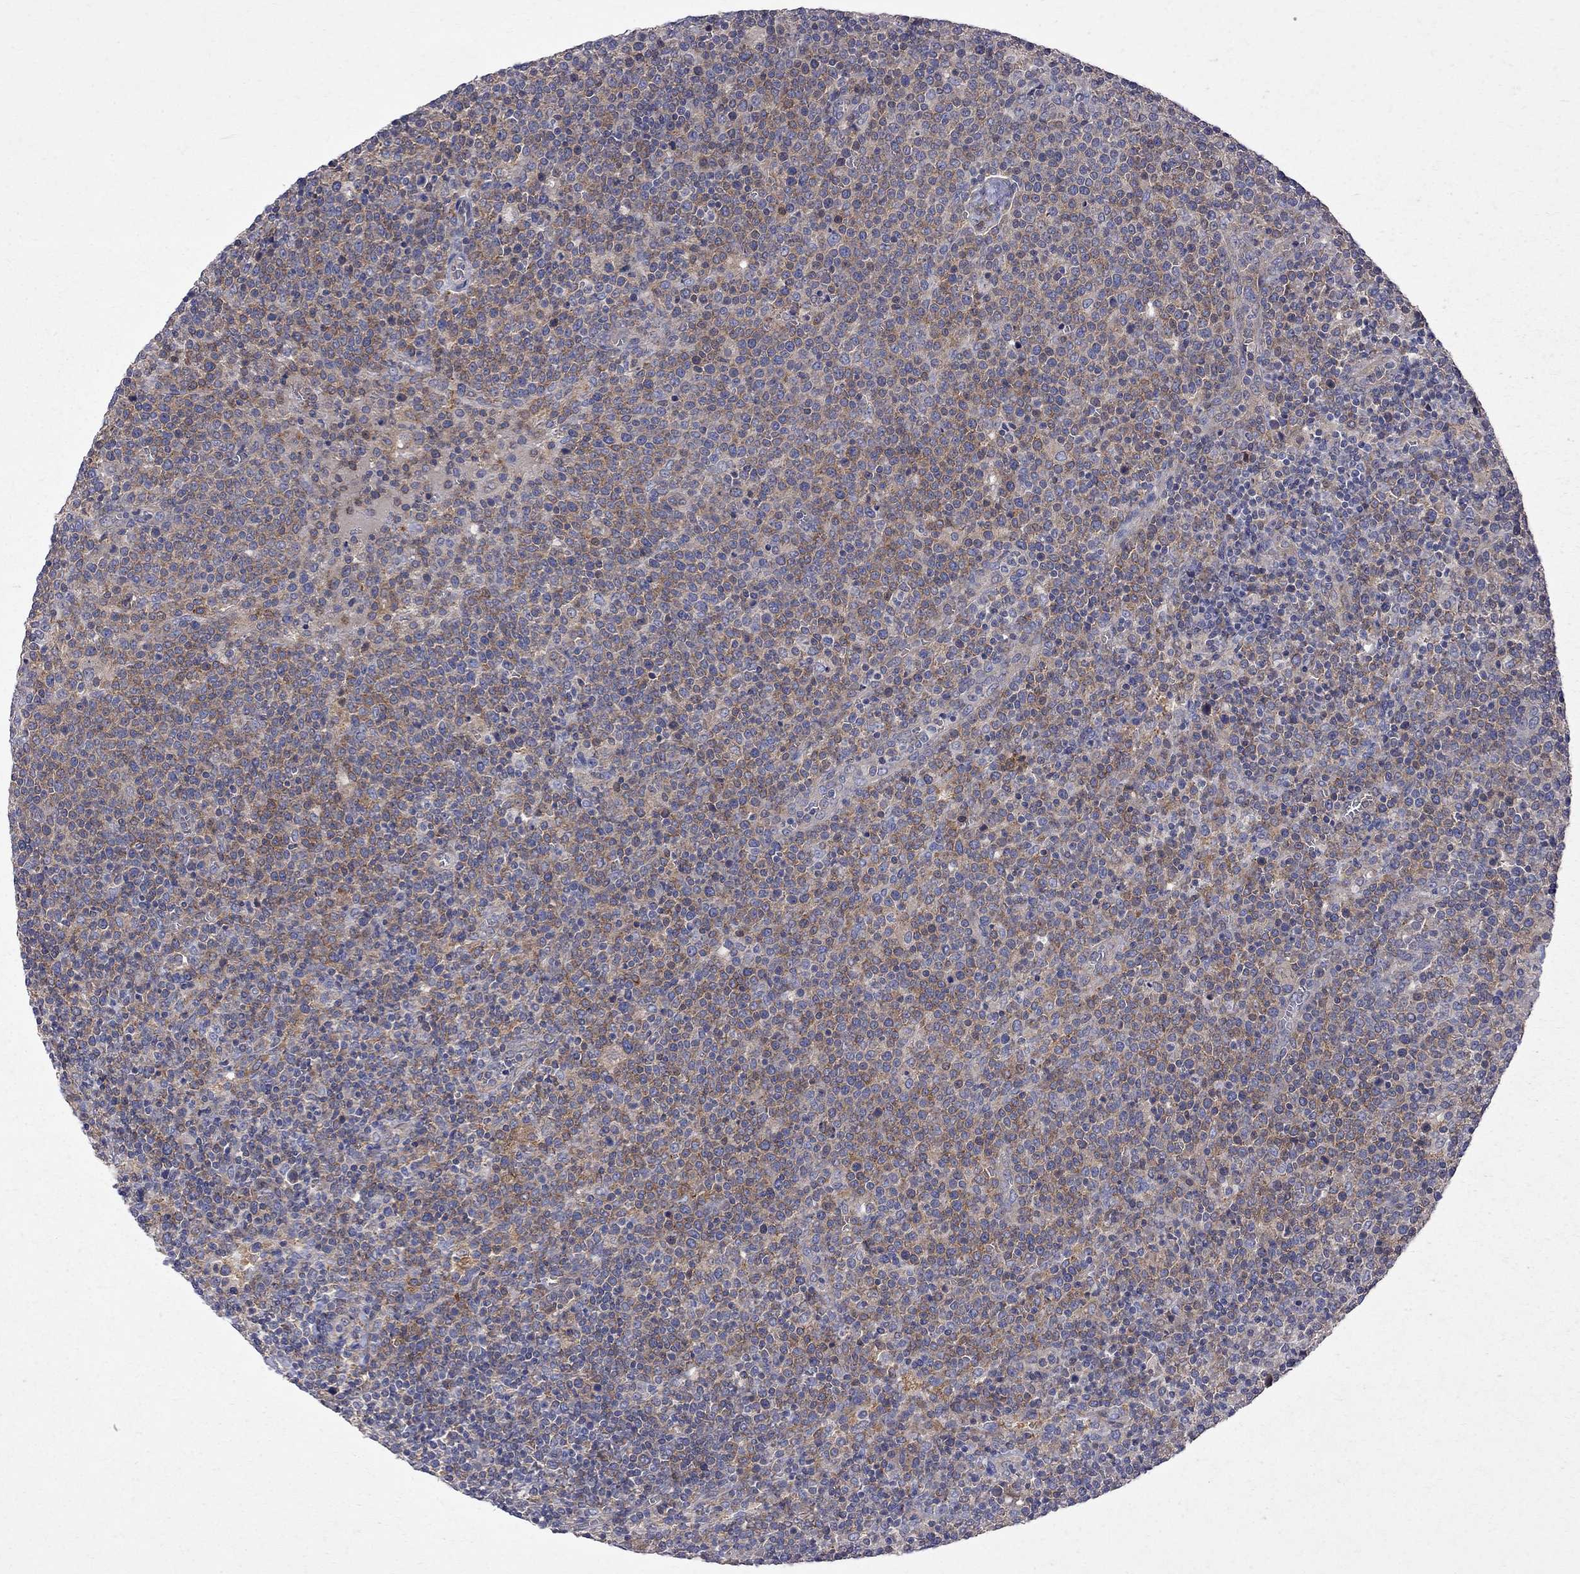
{"staining": {"intensity": "moderate", "quantity": "25%-75%", "location": "cytoplasmic/membranous"}, "tissue": "lymphoma", "cell_type": "Tumor cells", "image_type": "cancer", "snomed": [{"axis": "morphology", "description": "Malignant lymphoma, non-Hodgkin's type, High grade"}, {"axis": "topography", "description": "Lymph node"}], "caption": "Human lymphoma stained with a brown dye exhibits moderate cytoplasmic/membranous positive staining in approximately 25%-75% of tumor cells.", "gene": "ABI3", "patient": {"sex": "male", "age": 61}}